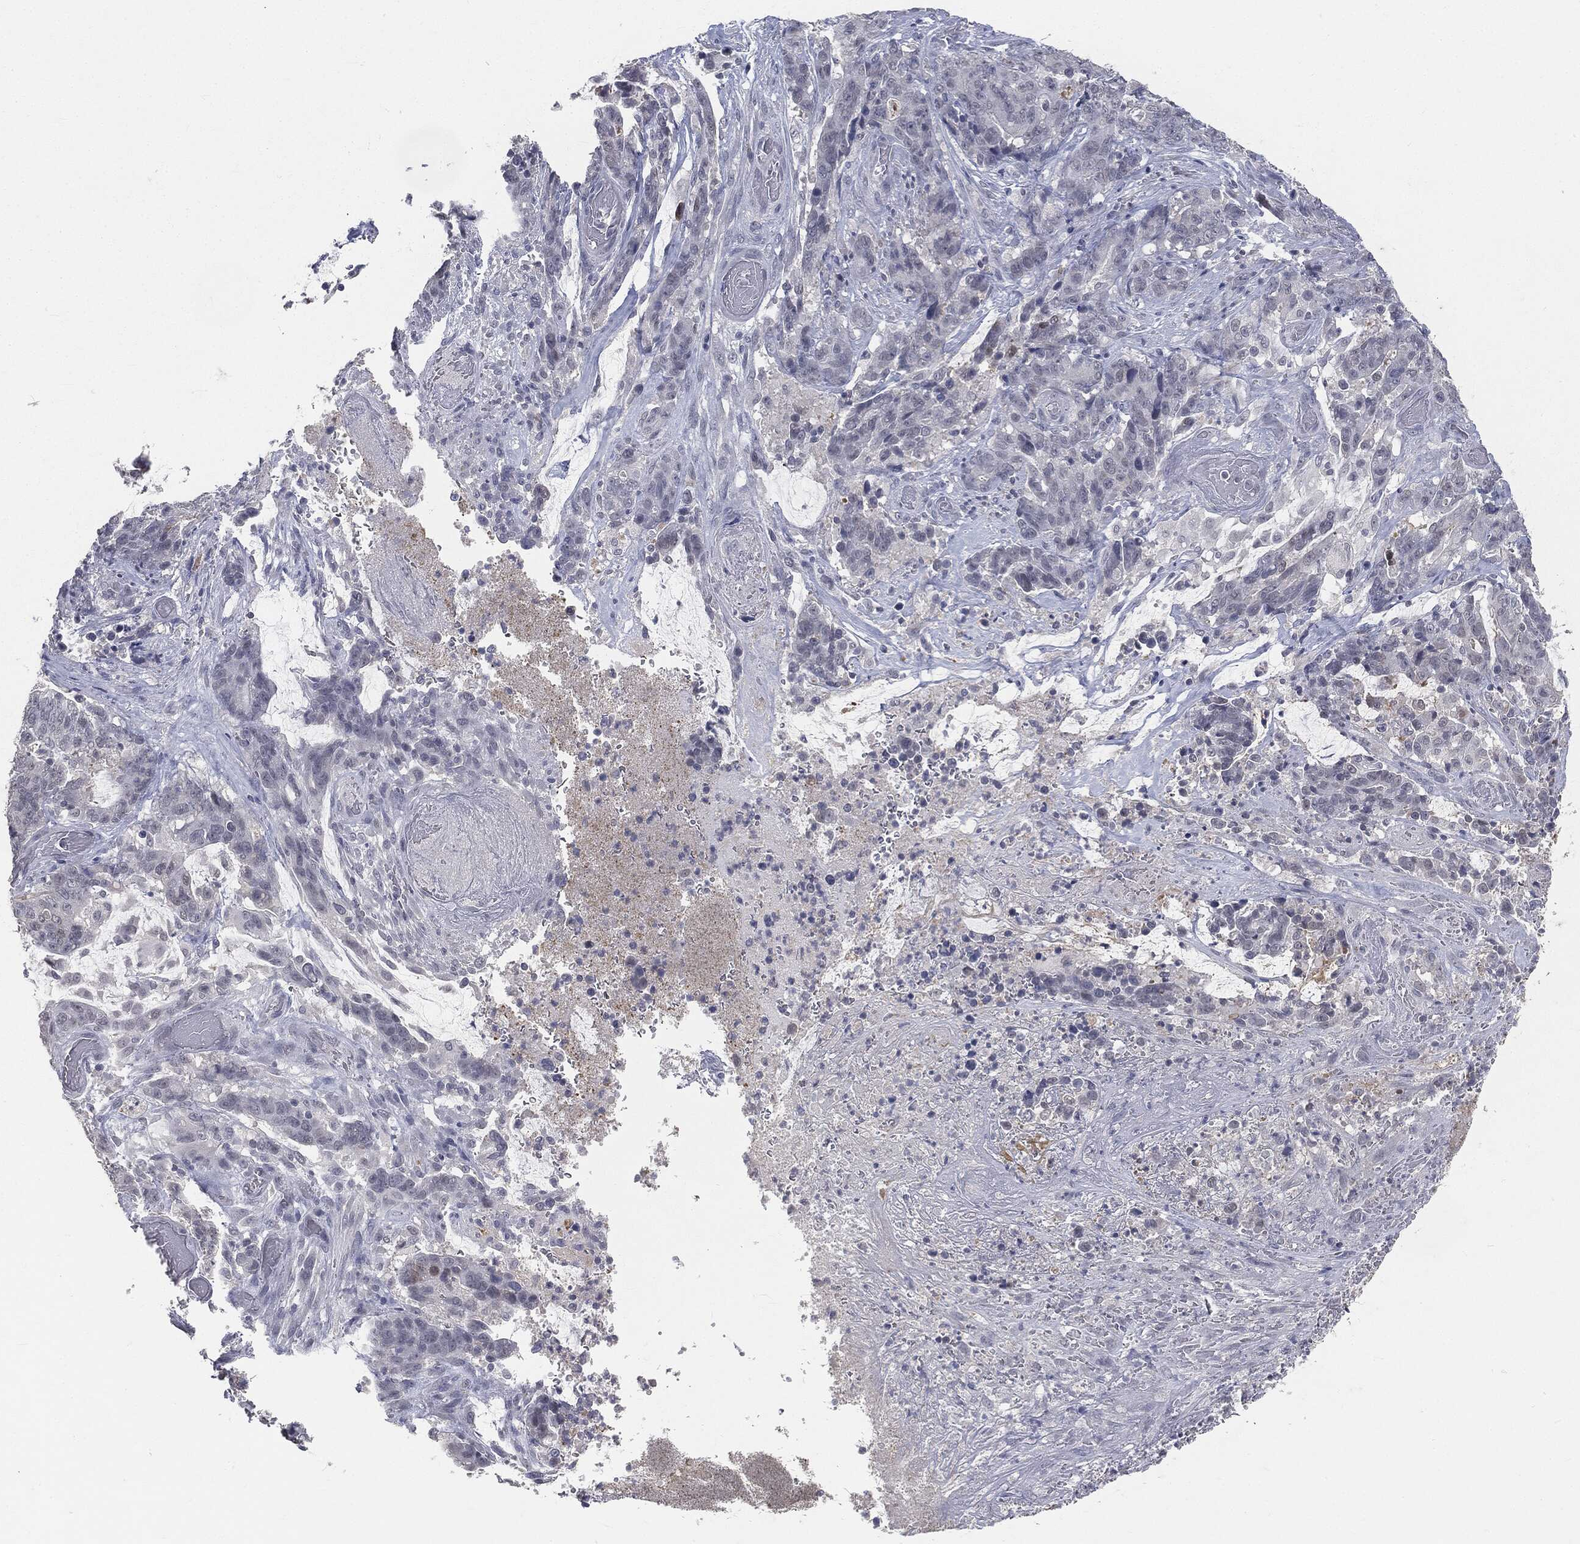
{"staining": {"intensity": "negative", "quantity": "none", "location": "none"}, "tissue": "stomach cancer", "cell_type": "Tumor cells", "image_type": "cancer", "snomed": [{"axis": "morphology", "description": "Normal tissue, NOS"}, {"axis": "morphology", "description": "Adenocarcinoma, NOS"}, {"axis": "topography", "description": "Stomach"}], "caption": "High power microscopy image of an immunohistochemistry (IHC) histopathology image of stomach cancer (adenocarcinoma), revealing no significant expression in tumor cells. (DAB (3,3'-diaminobenzidine) IHC visualized using brightfield microscopy, high magnification).", "gene": "SLC2A2", "patient": {"sex": "female", "age": 64}}